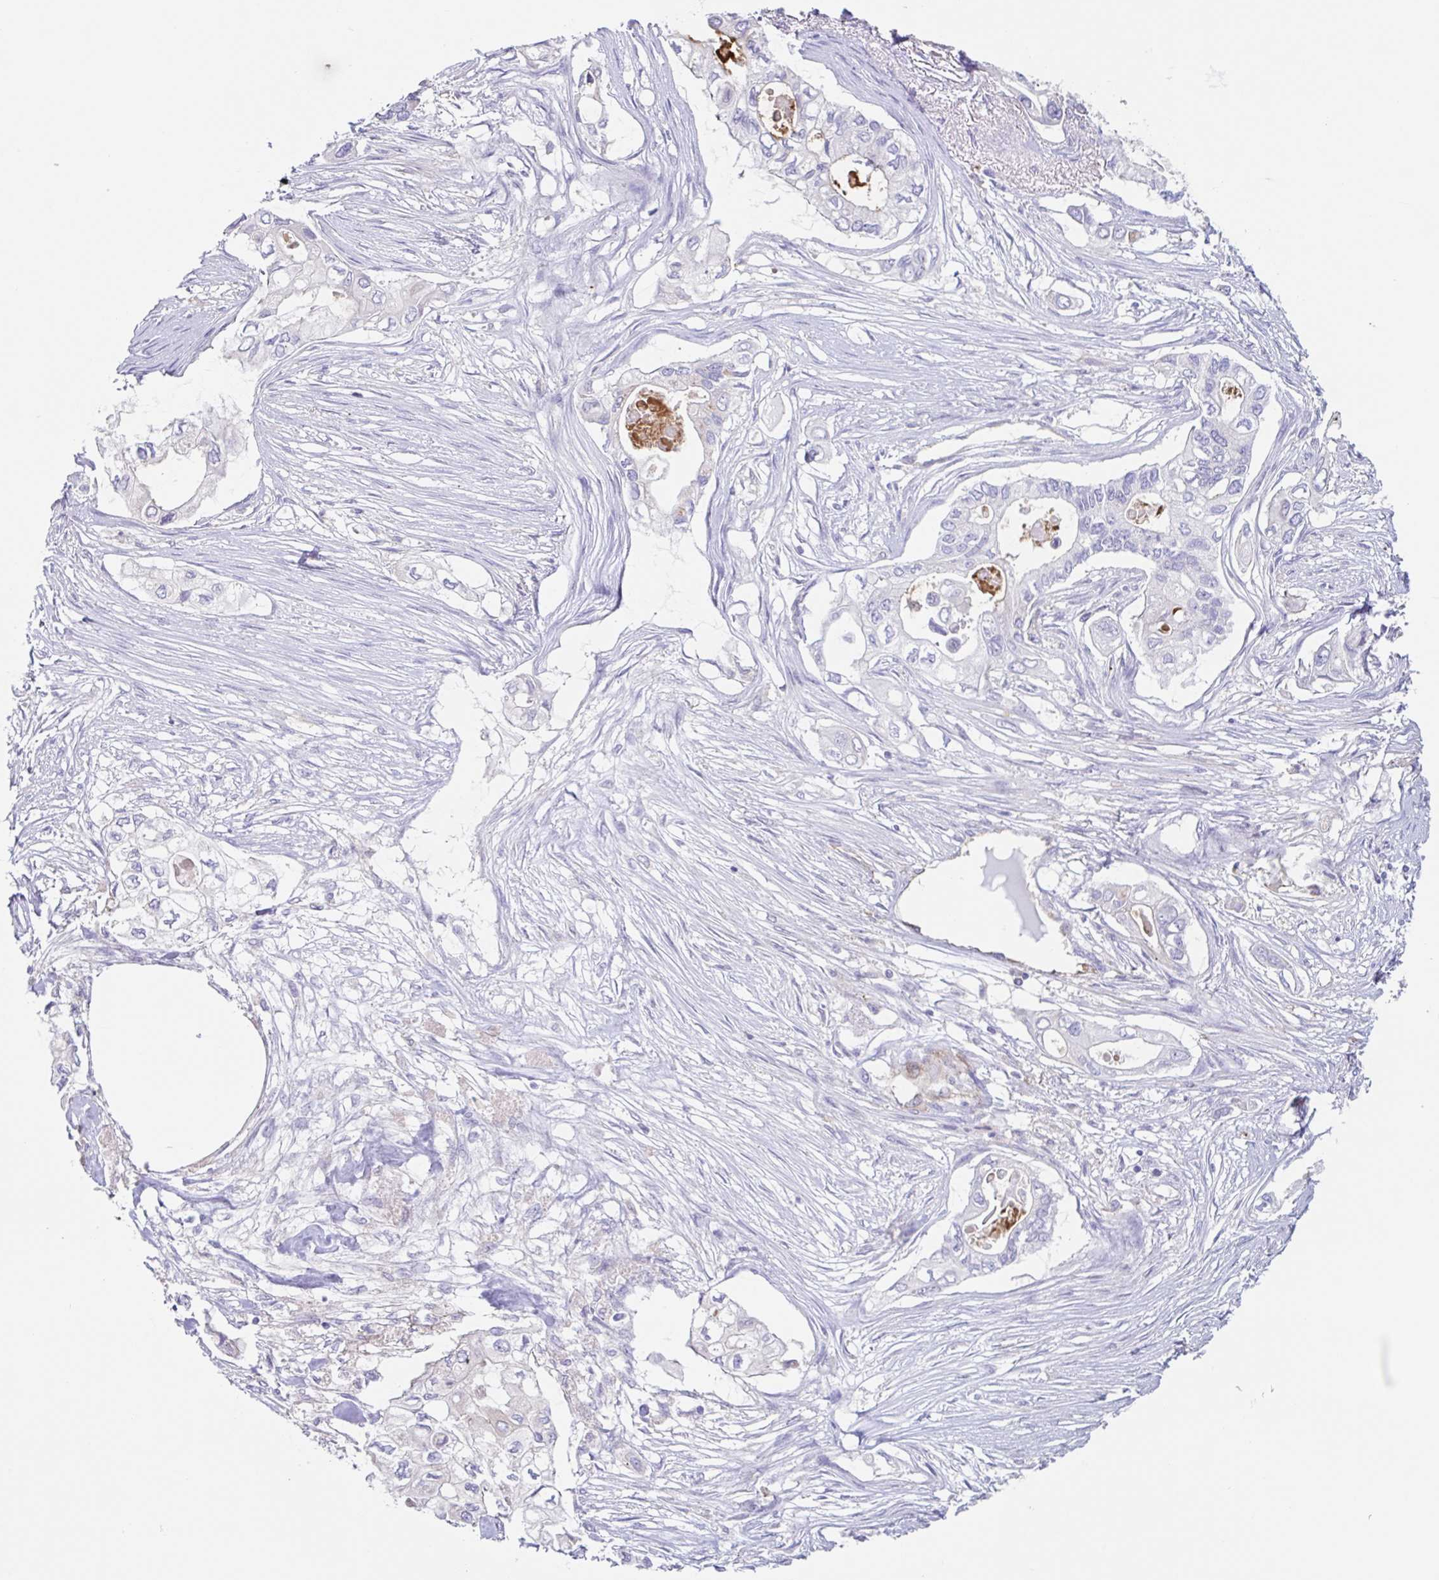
{"staining": {"intensity": "negative", "quantity": "none", "location": "none"}, "tissue": "pancreatic cancer", "cell_type": "Tumor cells", "image_type": "cancer", "snomed": [{"axis": "morphology", "description": "Adenocarcinoma, NOS"}, {"axis": "topography", "description": "Pancreas"}], "caption": "A high-resolution micrograph shows IHC staining of pancreatic cancer (adenocarcinoma), which exhibits no significant positivity in tumor cells. Brightfield microscopy of immunohistochemistry (IHC) stained with DAB (brown) and hematoxylin (blue), captured at high magnification.", "gene": "EHD4", "patient": {"sex": "female", "age": 63}}